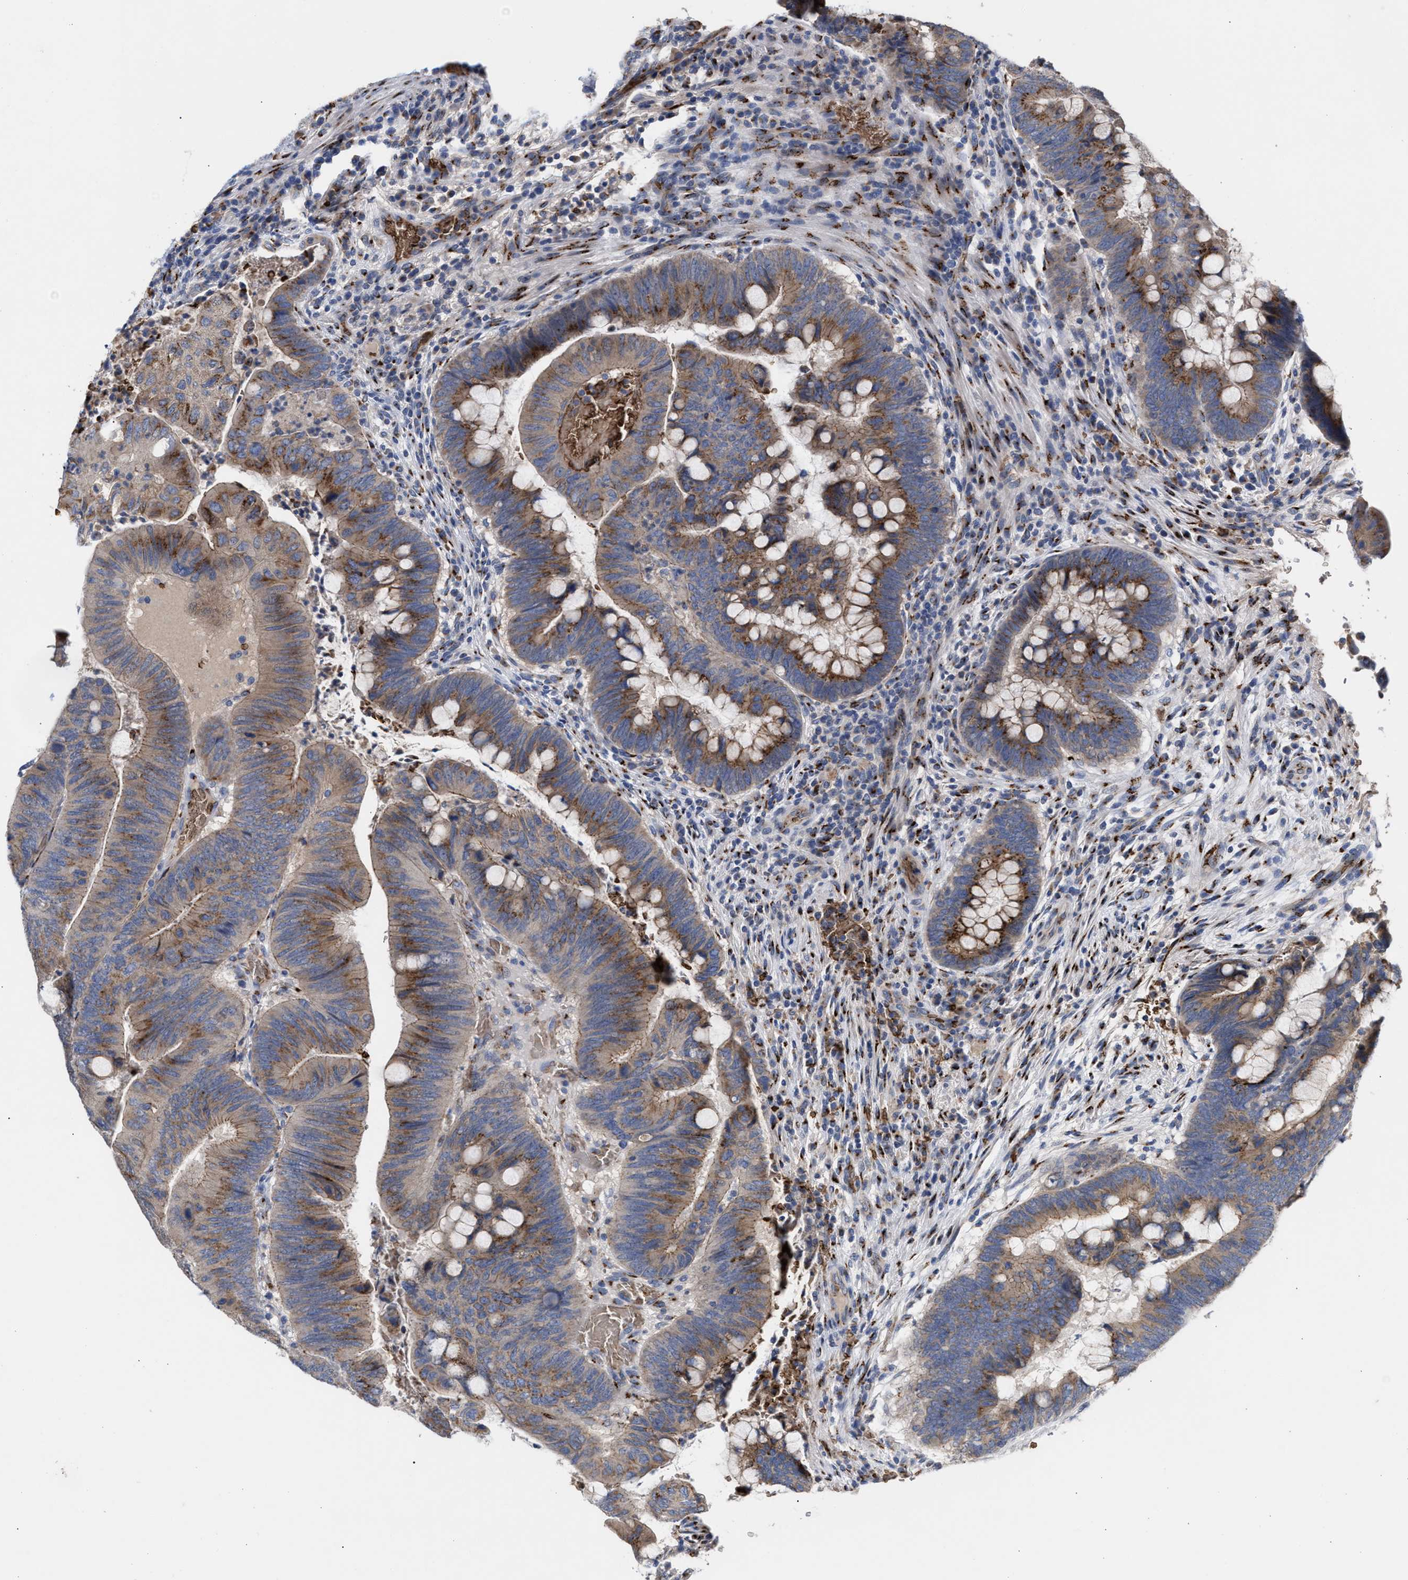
{"staining": {"intensity": "moderate", "quantity": ">75%", "location": "cytoplasmic/membranous"}, "tissue": "colorectal cancer", "cell_type": "Tumor cells", "image_type": "cancer", "snomed": [{"axis": "morphology", "description": "Normal tissue, NOS"}, {"axis": "morphology", "description": "Adenocarcinoma, NOS"}, {"axis": "topography", "description": "Rectum"}, {"axis": "topography", "description": "Peripheral nerve tissue"}], "caption": "Colorectal adenocarcinoma was stained to show a protein in brown. There is medium levels of moderate cytoplasmic/membranous expression in about >75% of tumor cells.", "gene": "CCL2", "patient": {"sex": "male", "age": 92}}